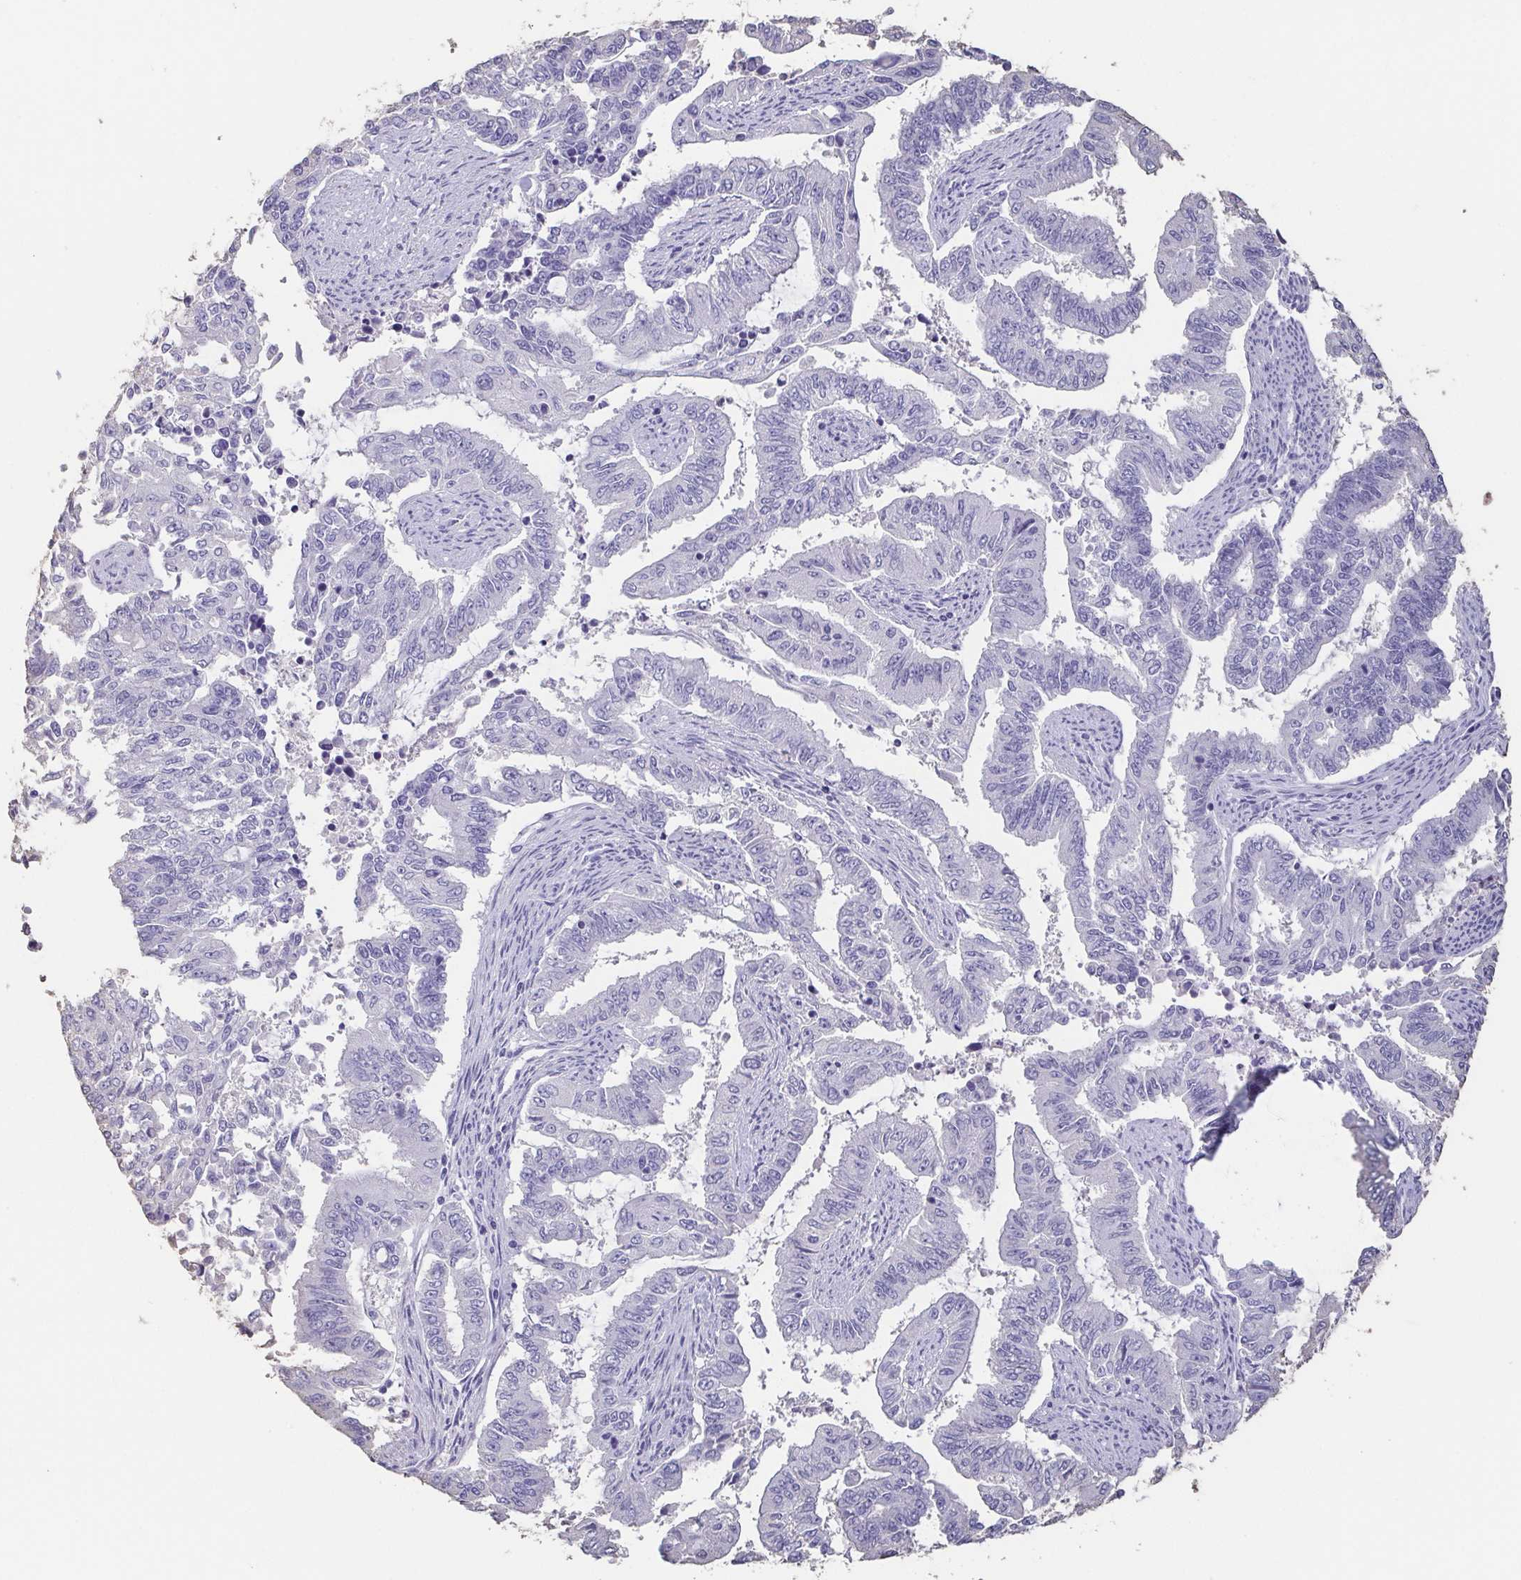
{"staining": {"intensity": "negative", "quantity": "none", "location": "none"}, "tissue": "endometrial cancer", "cell_type": "Tumor cells", "image_type": "cancer", "snomed": [{"axis": "morphology", "description": "Adenocarcinoma, NOS"}, {"axis": "topography", "description": "Uterus"}], "caption": "Immunohistochemistry (IHC) micrograph of human adenocarcinoma (endometrial) stained for a protein (brown), which displays no positivity in tumor cells.", "gene": "BPIFA2", "patient": {"sex": "female", "age": 59}}